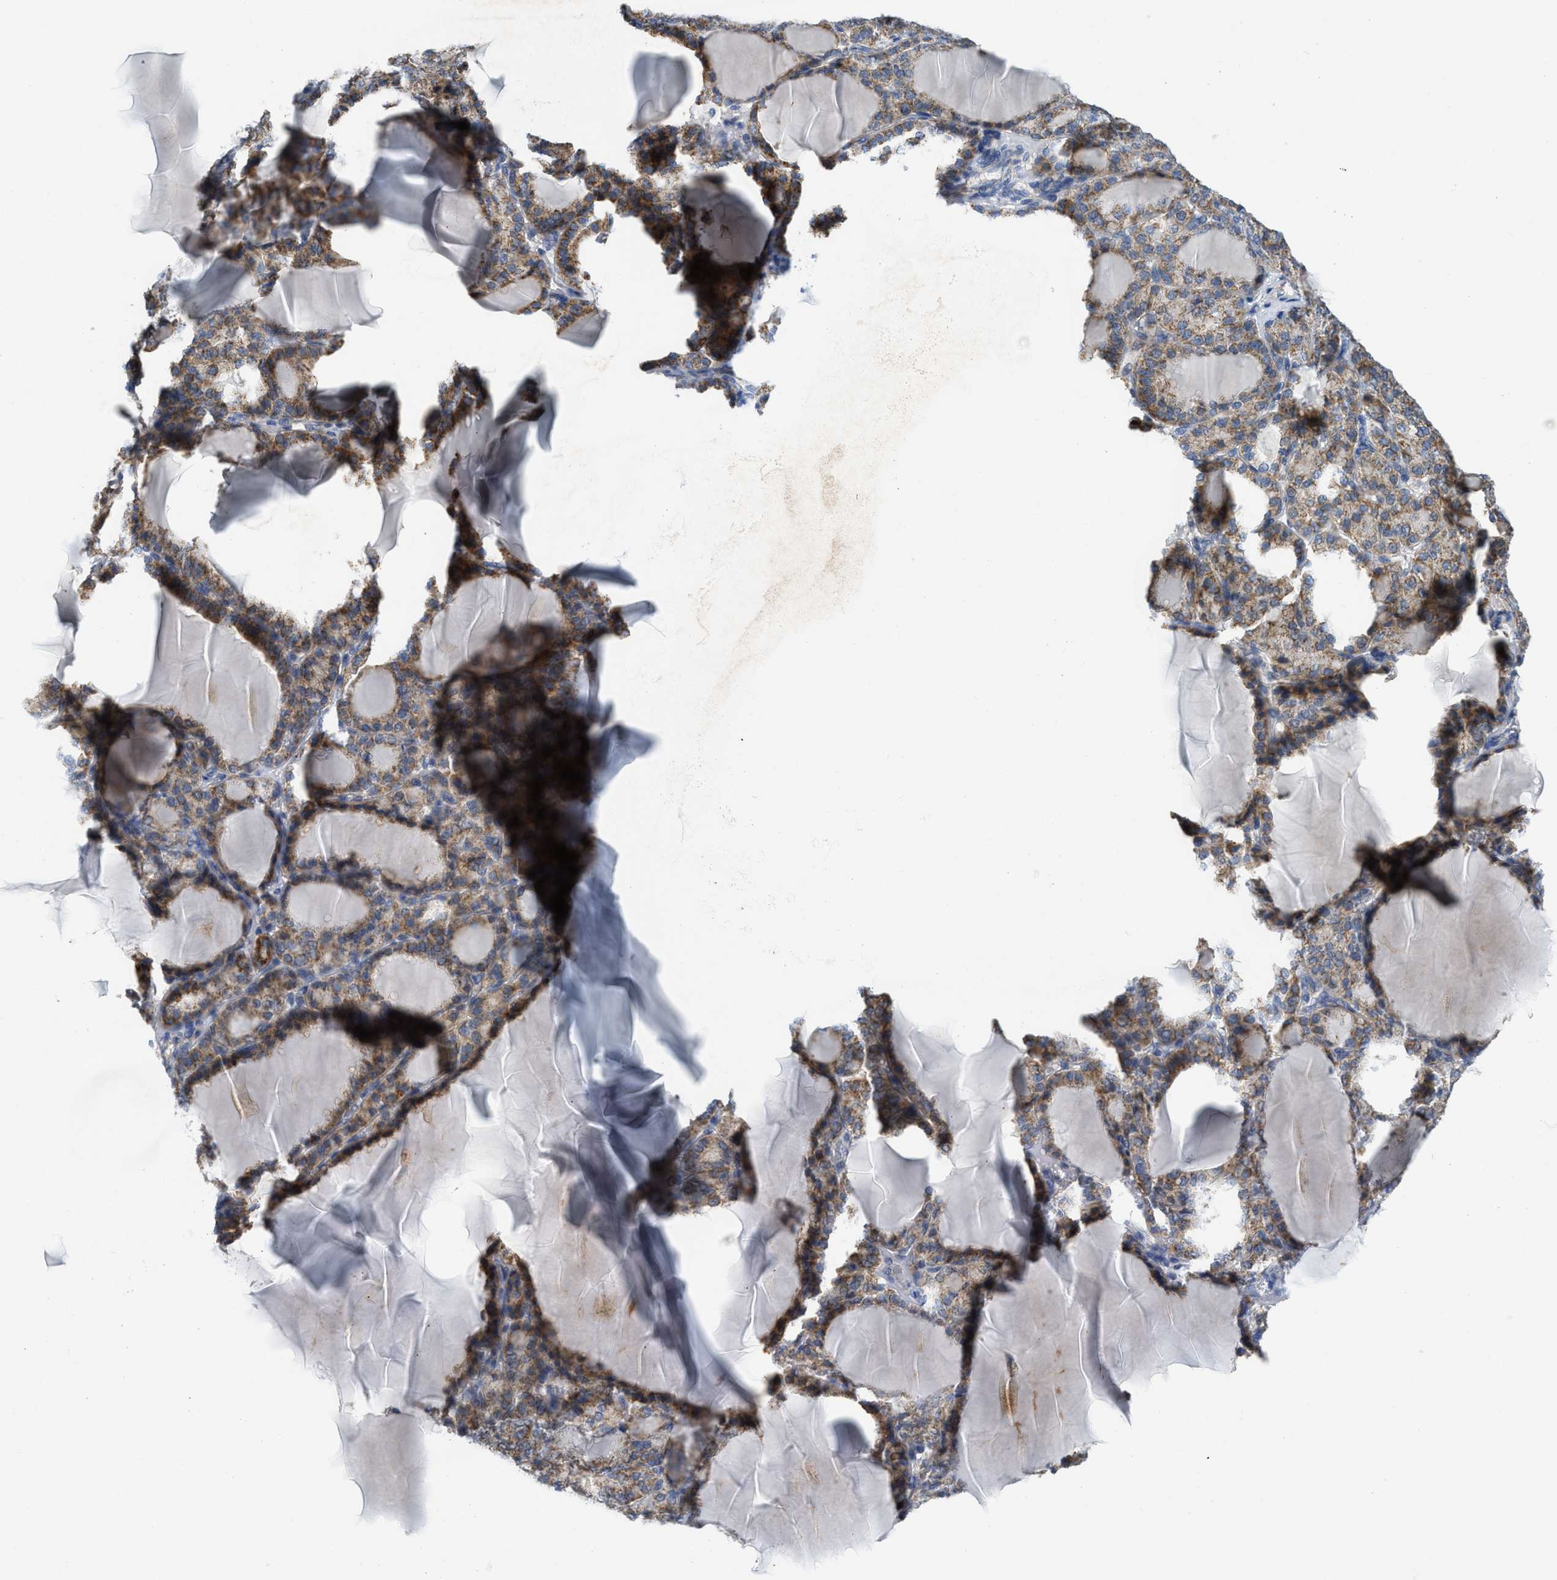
{"staining": {"intensity": "moderate", "quantity": ">75%", "location": "cytoplasmic/membranous"}, "tissue": "thyroid gland", "cell_type": "Glandular cells", "image_type": "normal", "snomed": [{"axis": "morphology", "description": "Normal tissue, NOS"}, {"axis": "topography", "description": "Thyroid gland"}], "caption": "Glandular cells display moderate cytoplasmic/membranous positivity in about >75% of cells in normal thyroid gland.", "gene": "GATD3", "patient": {"sex": "female", "age": 28}}